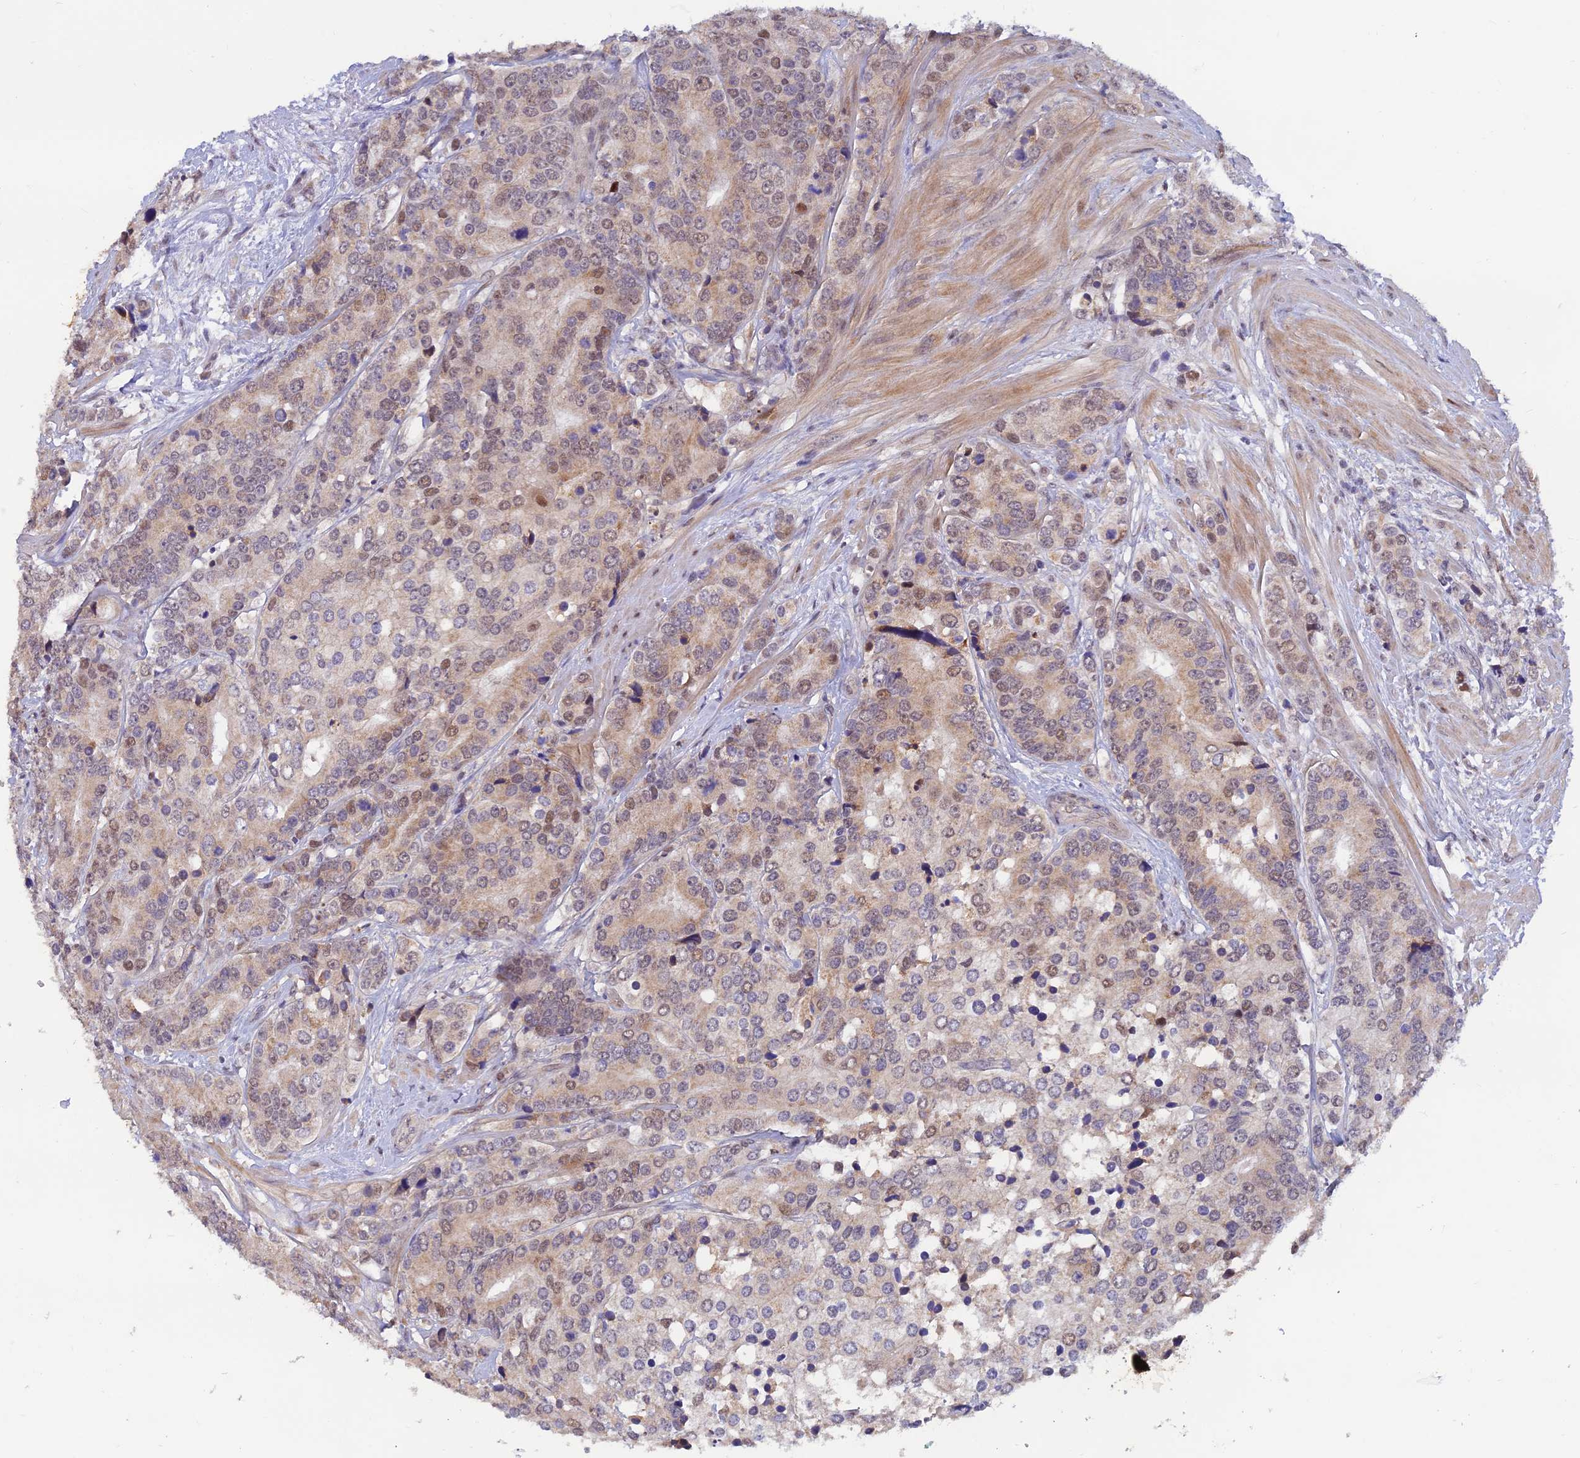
{"staining": {"intensity": "moderate", "quantity": "25%-75%", "location": "nuclear"}, "tissue": "prostate cancer", "cell_type": "Tumor cells", "image_type": "cancer", "snomed": [{"axis": "morphology", "description": "Adenocarcinoma, High grade"}, {"axis": "topography", "description": "Prostate"}], "caption": "Prostate cancer tissue shows moderate nuclear positivity in approximately 25%-75% of tumor cells", "gene": "FASTKD5", "patient": {"sex": "male", "age": 62}}